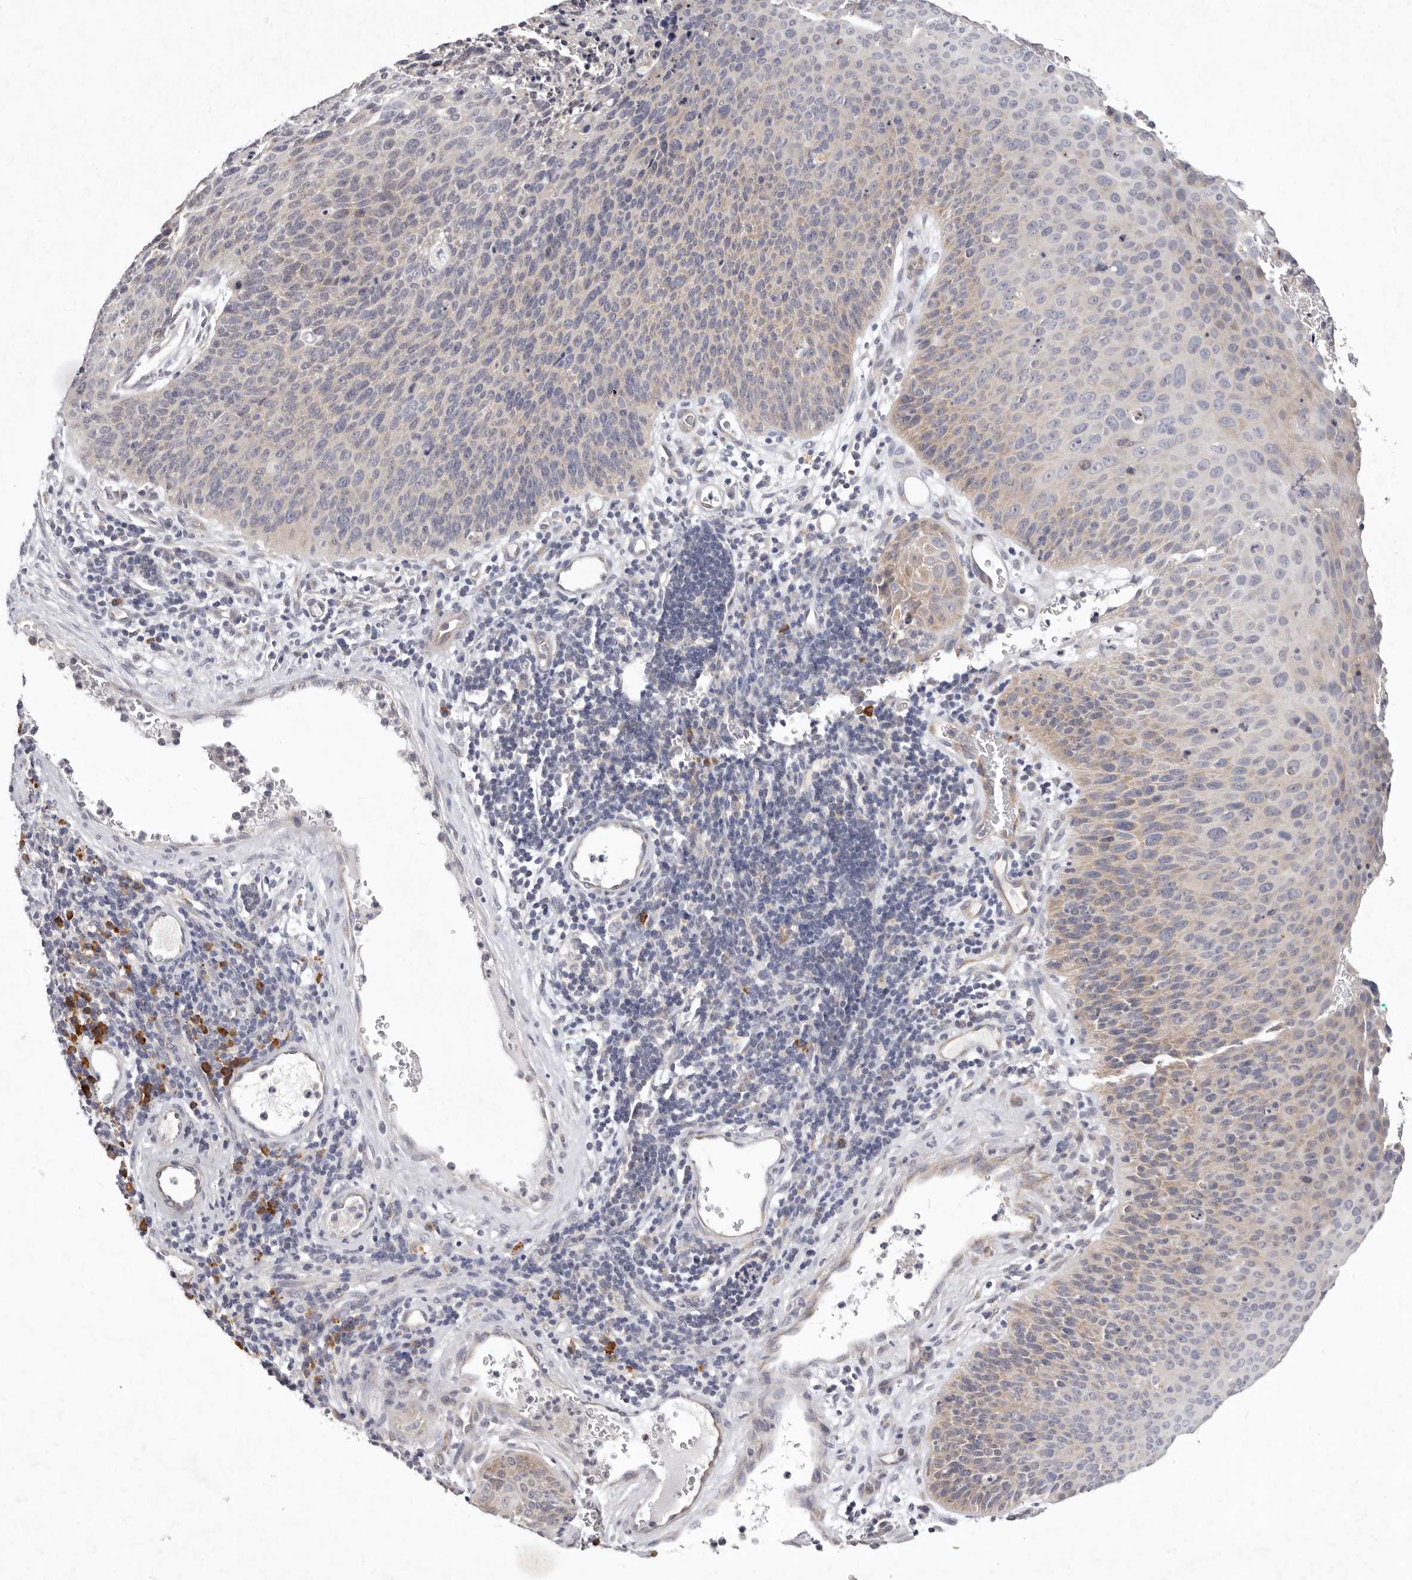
{"staining": {"intensity": "weak", "quantity": "<25%", "location": "cytoplasmic/membranous"}, "tissue": "cervical cancer", "cell_type": "Tumor cells", "image_type": "cancer", "snomed": [{"axis": "morphology", "description": "Squamous cell carcinoma, NOS"}, {"axis": "topography", "description": "Cervix"}], "caption": "Human cervical squamous cell carcinoma stained for a protein using IHC exhibits no positivity in tumor cells.", "gene": "WDR77", "patient": {"sex": "female", "age": 55}}